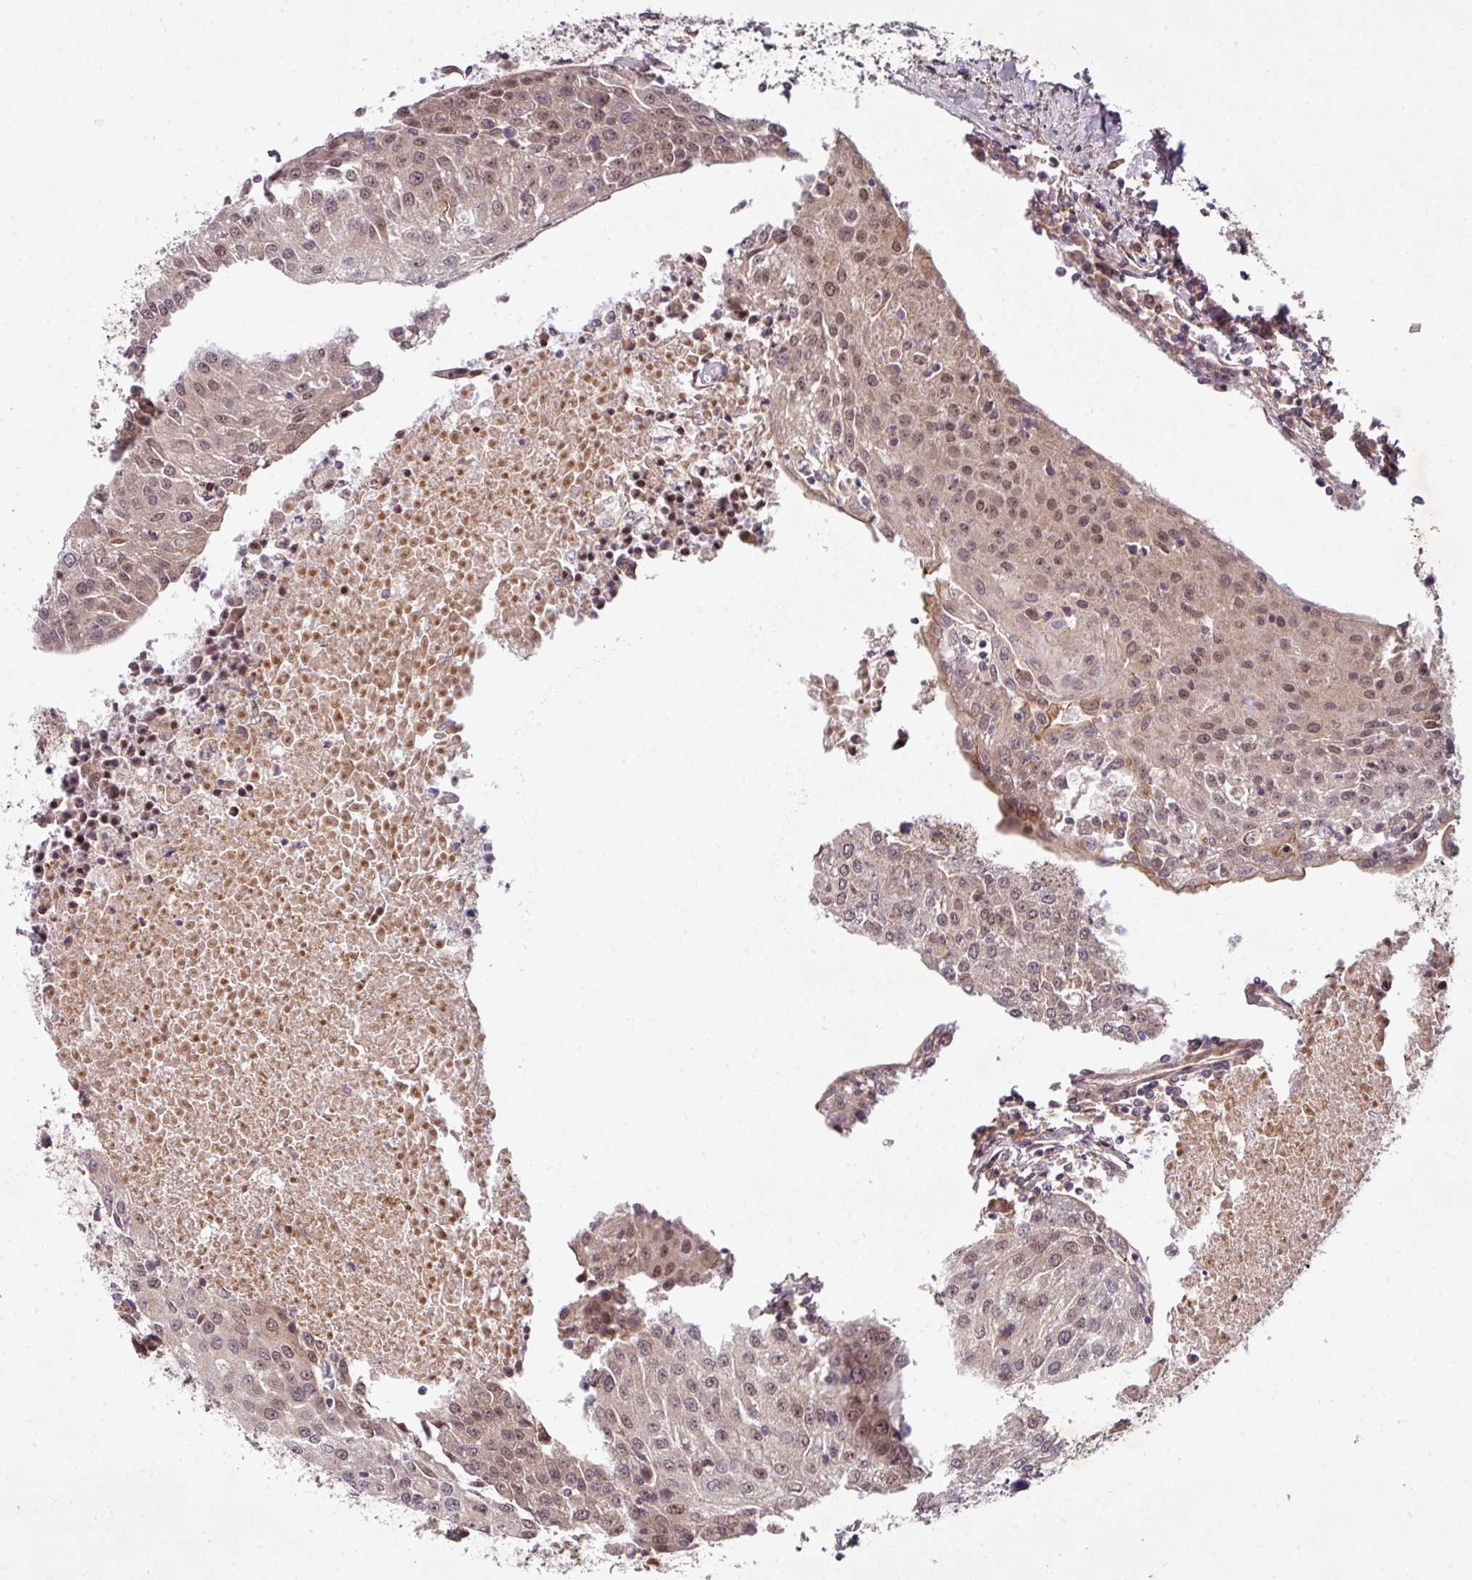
{"staining": {"intensity": "moderate", "quantity": ">75%", "location": "nuclear"}, "tissue": "urothelial cancer", "cell_type": "Tumor cells", "image_type": "cancer", "snomed": [{"axis": "morphology", "description": "Urothelial carcinoma, High grade"}, {"axis": "topography", "description": "Urinary bladder"}], "caption": "A high-resolution image shows IHC staining of urothelial cancer, which reveals moderate nuclear positivity in approximately >75% of tumor cells. The protein is shown in brown color, while the nuclei are stained blue.", "gene": "CAMLG", "patient": {"sex": "female", "age": 85}}